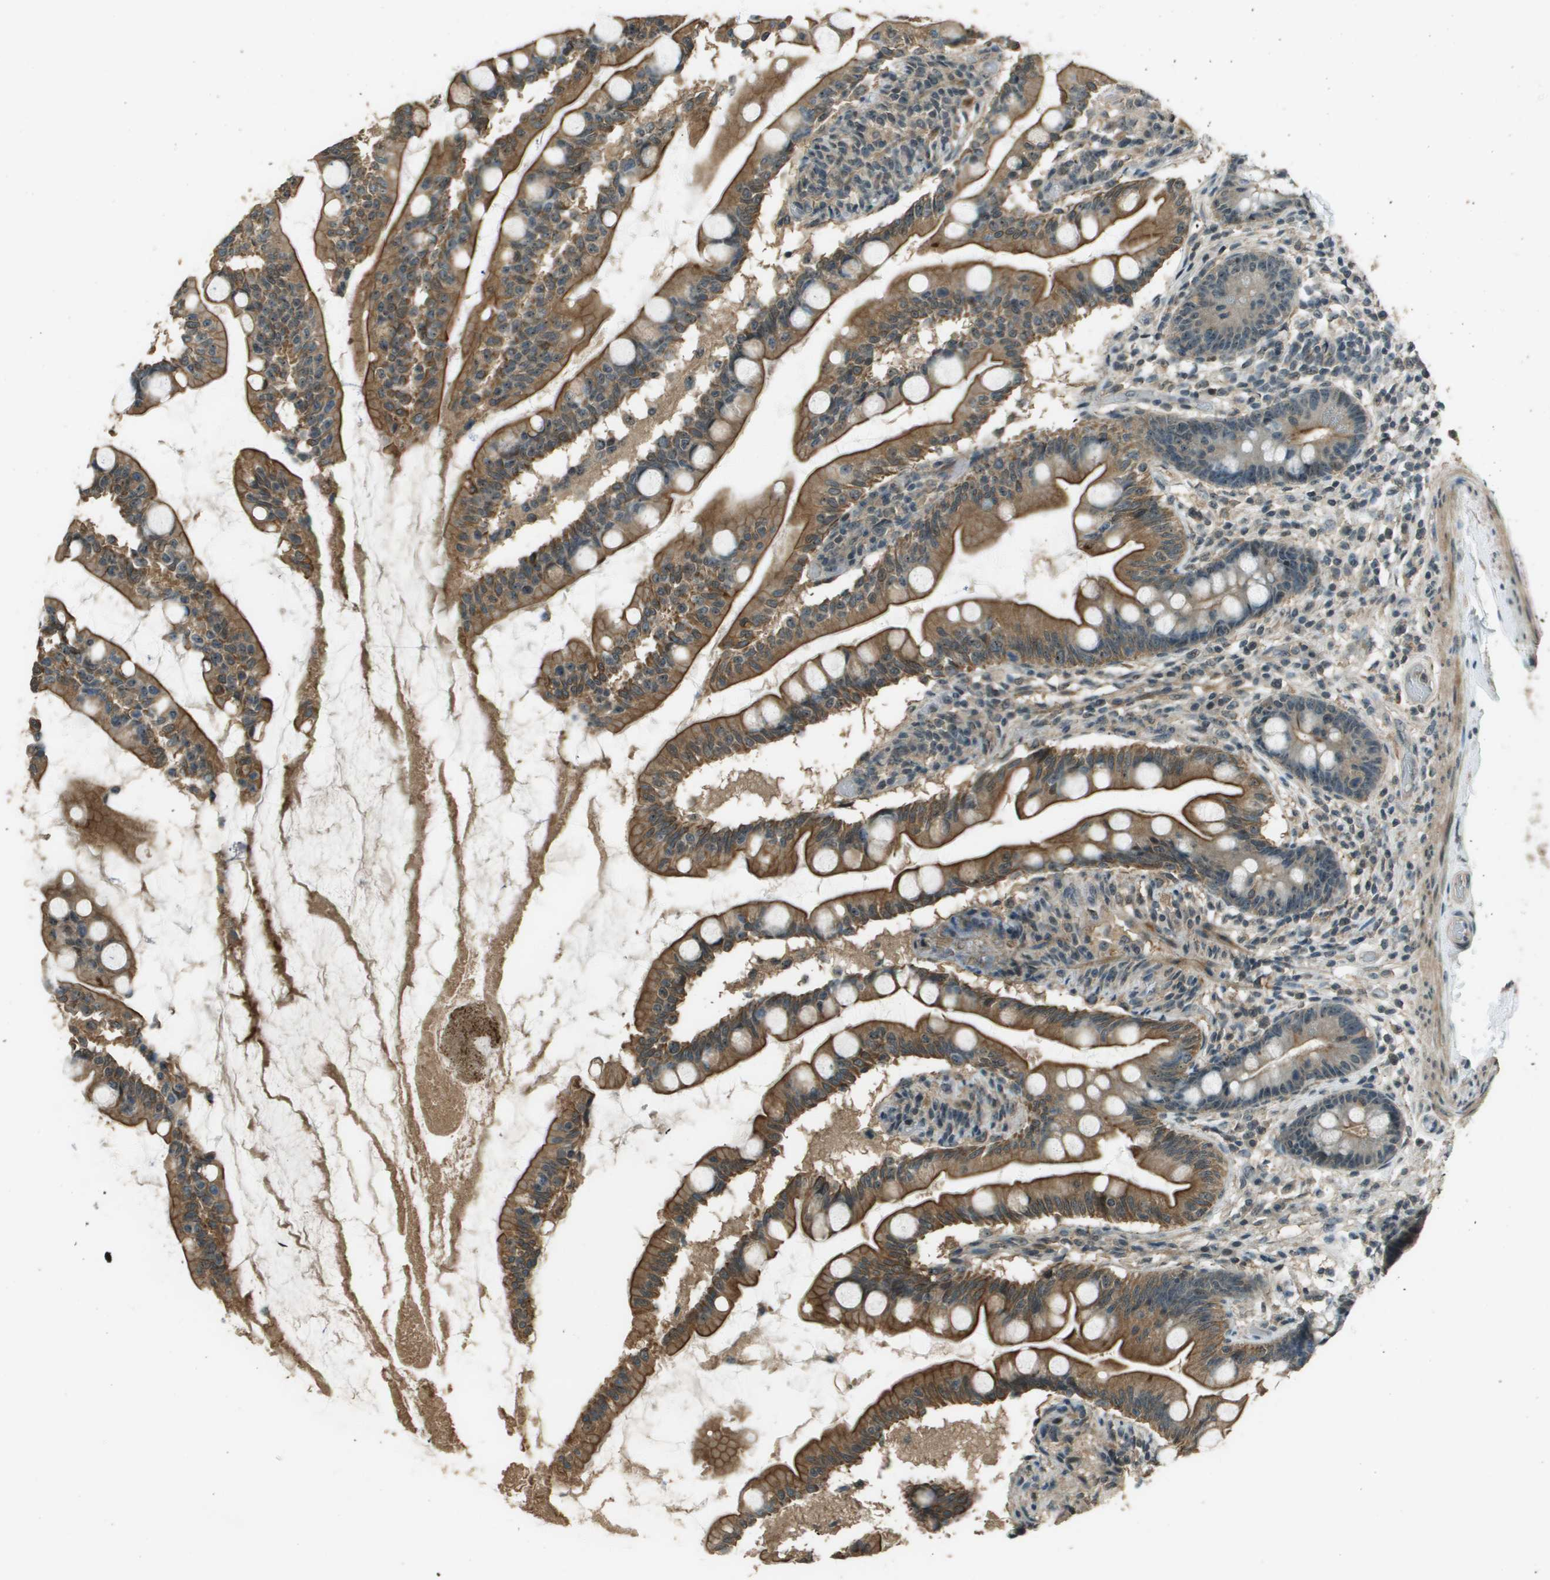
{"staining": {"intensity": "strong", "quantity": ">75%", "location": "cytoplasmic/membranous"}, "tissue": "small intestine", "cell_type": "Glandular cells", "image_type": "normal", "snomed": [{"axis": "morphology", "description": "Normal tissue, NOS"}, {"axis": "topography", "description": "Small intestine"}], "caption": "Glandular cells demonstrate strong cytoplasmic/membranous staining in about >75% of cells in normal small intestine.", "gene": "SDC3", "patient": {"sex": "female", "age": 56}}